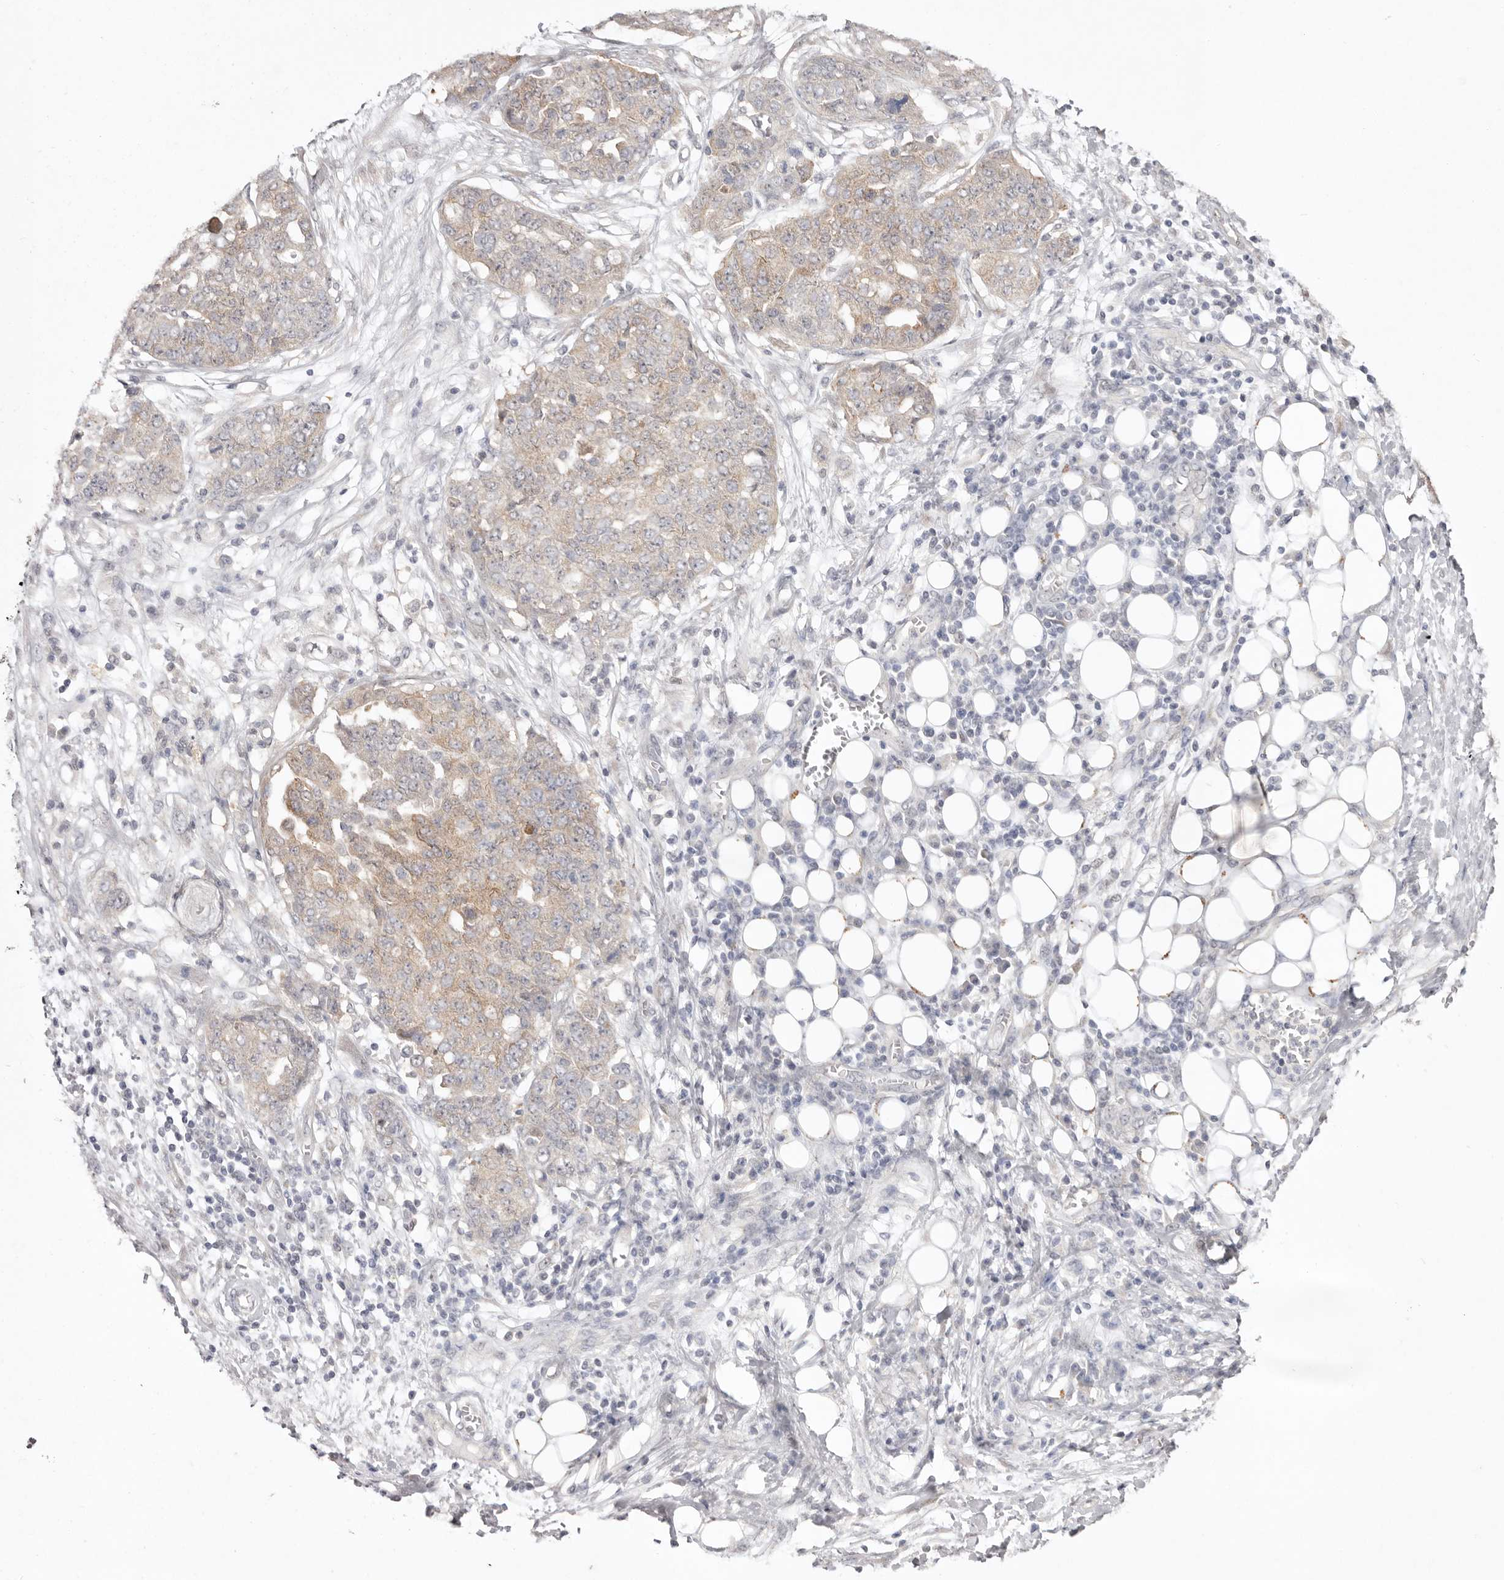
{"staining": {"intensity": "weak", "quantity": ">75%", "location": "cytoplasmic/membranous"}, "tissue": "ovarian cancer", "cell_type": "Tumor cells", "image_type": "cancer", "snomed": [{"axis": "morphology", "description": "Cystadenocarcinoma, serous, NOS"}, {"axis": "topography", "description": "Soft tissue"}, {"axis": "topography", "description": "Ovary"}], "caption": "IHC staining of ovarian cancer (serous cystadenocarcinoma), which reveals low levels of weak cytoplasmic/membranous staining in about >75% of tumor cells indicating weak cytoplasmic/membranous protein expression. The staining was performed using DAB (3,3'-diaminobenzidine) (brown) for protein detection and nuclei were counterstained in hematoxylin (blue).", "gene": "TADA1", "patient": {"sex": "female", "age": 57}}